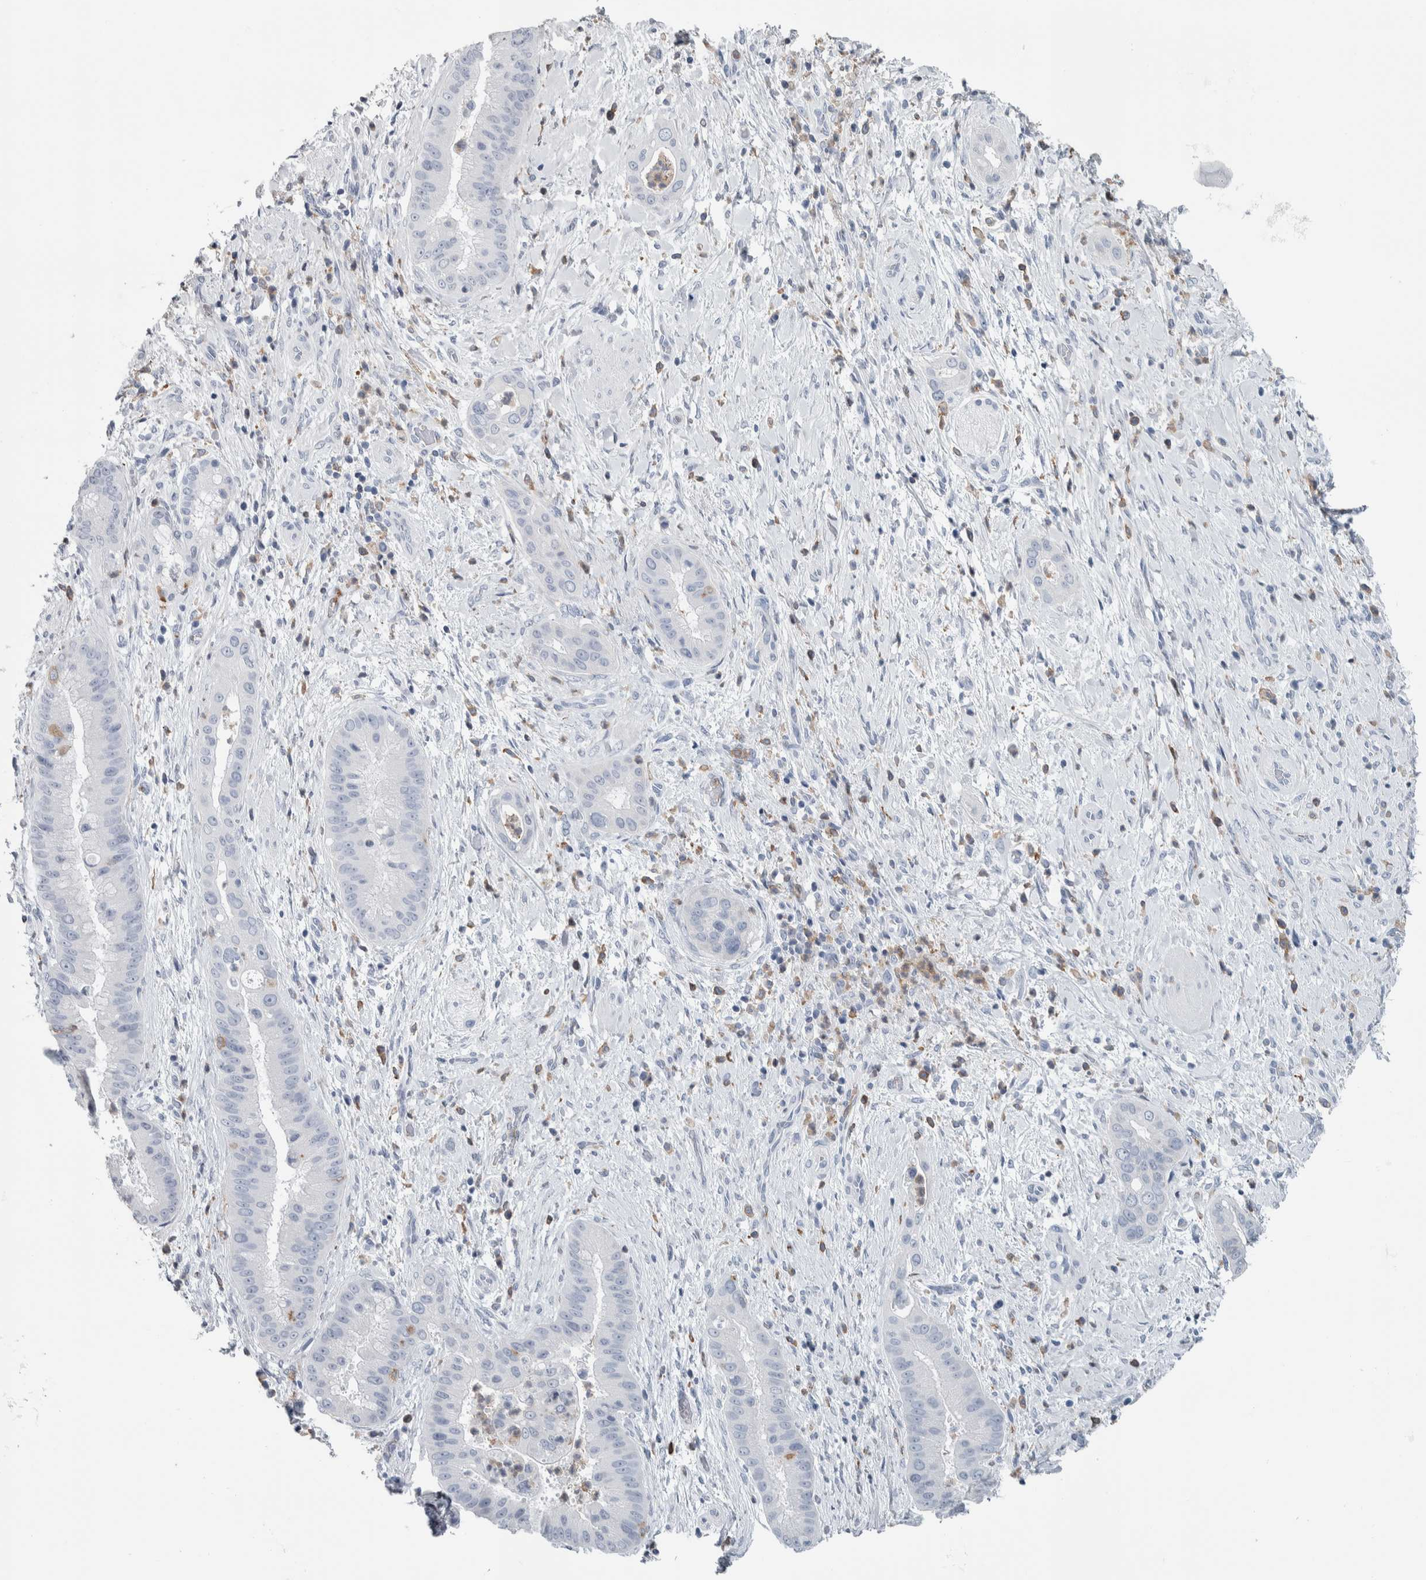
{"staining": {"intensity": "negative", "quantity": "none", "location": "none"}, "tissue": "liver cancer", "cell_type": "Tumor cells", "image_type": "cancer", "snomed": [{"axis": "morphology", "description": "Cholangiocarcinoma"}, {"axis": "topography", "description": "Liver"}], "caption": "IHC micrograph of neoplastic tissue: human liver cholangiocarcinoma stained with DAB (3,3'-diaminobenzidine) exhibits no significant protein staining in tumor cells.", "gene": "SKAP2", "patient": {"sex": "female", "age": 54}}